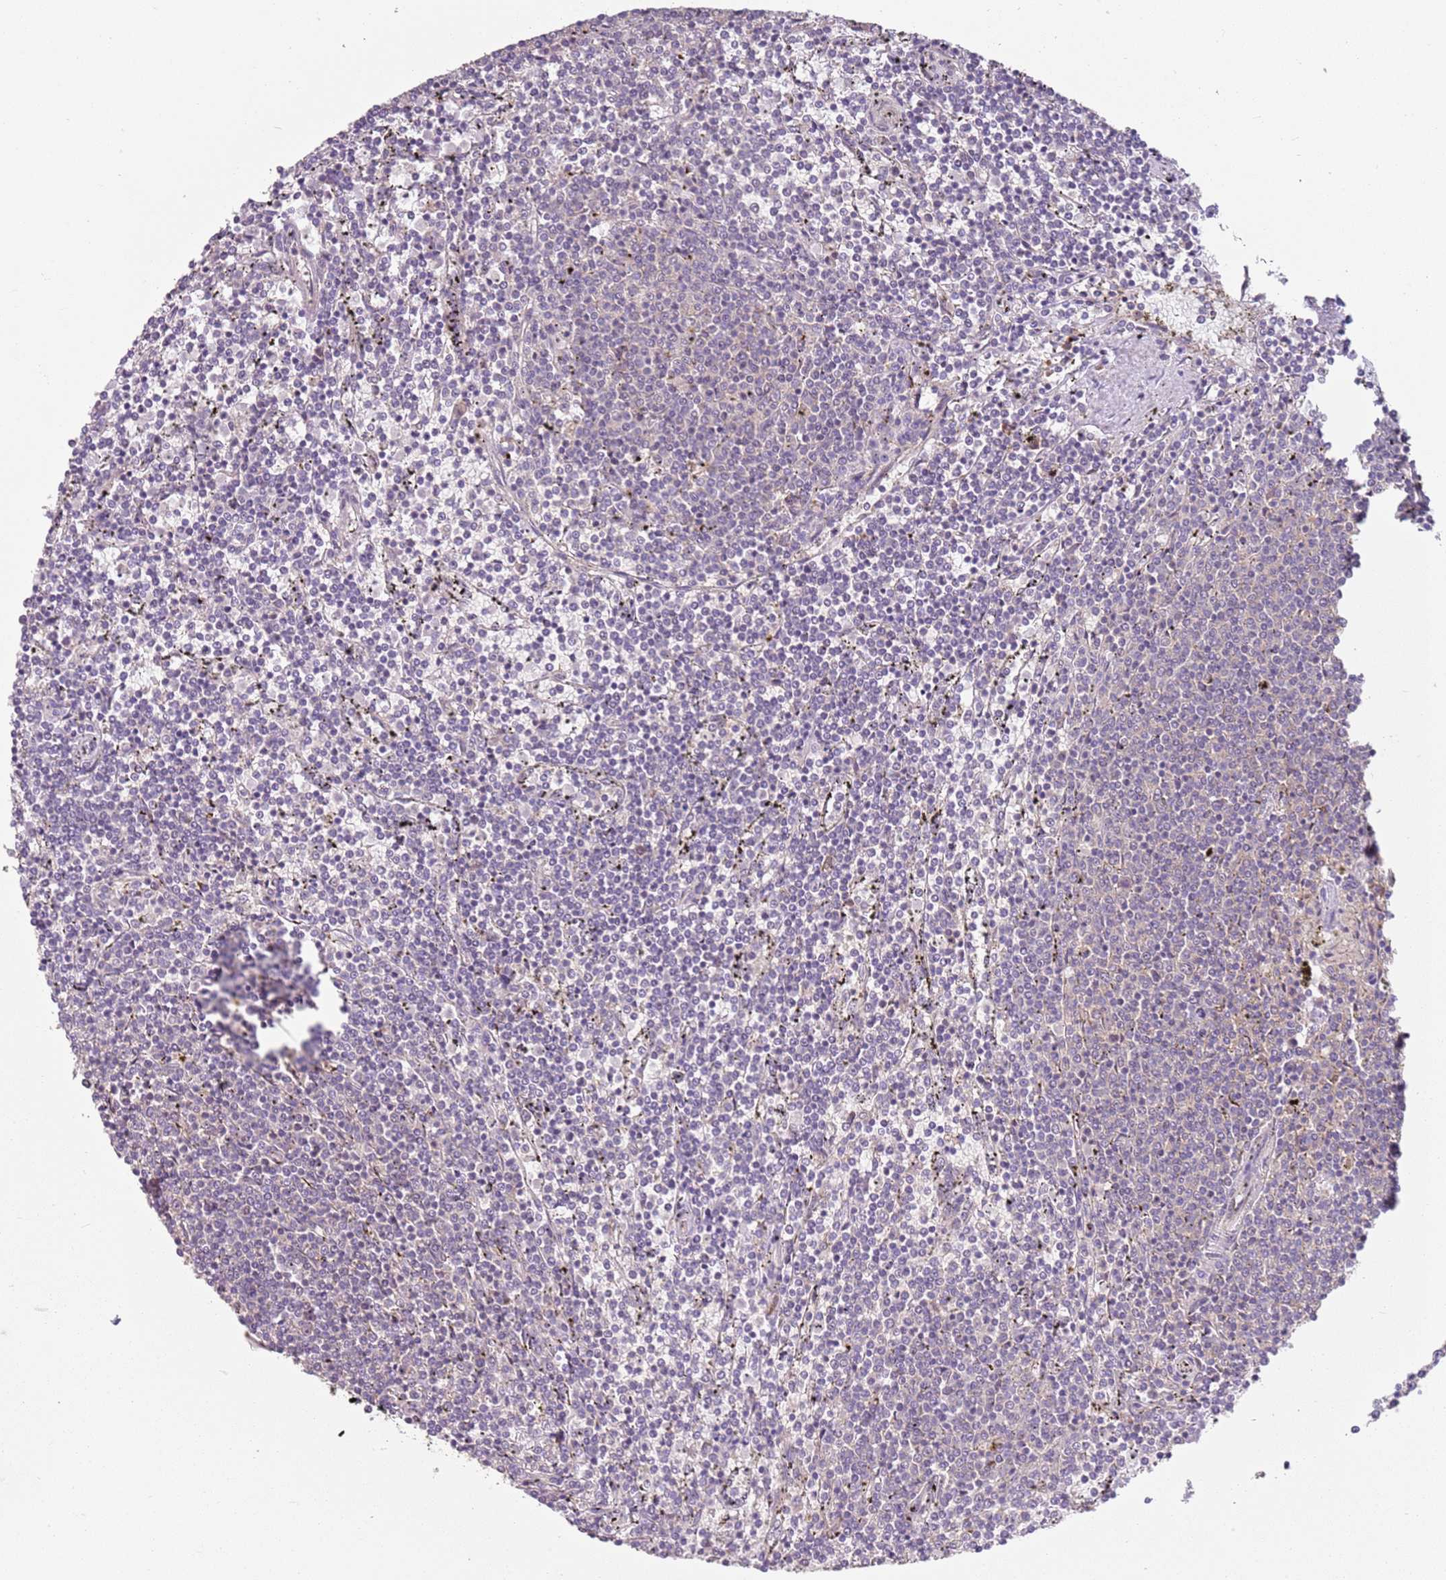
{"staining": {"intensity": "negative", "quantity": "none", "location": "none"}, "tissue": "lymphoma", "cell_type": "Tumor cells", "image_type": "cancer", "snomed": [{"axis": "morphology", "description": "Malignant lymphoma, non-Hodgkin's type, Low grade"}, {"axis": "topography", "description": "Spleen"}], "caption": "High power microscopy histopathology image of an IHC photomicrograph of low-grade malignant lymphoma, non-Hodgkin's type, revealing no significant staining in tumor cells.", "gene": "RPS28", "patient": {"sex": "female", "age": 50}}